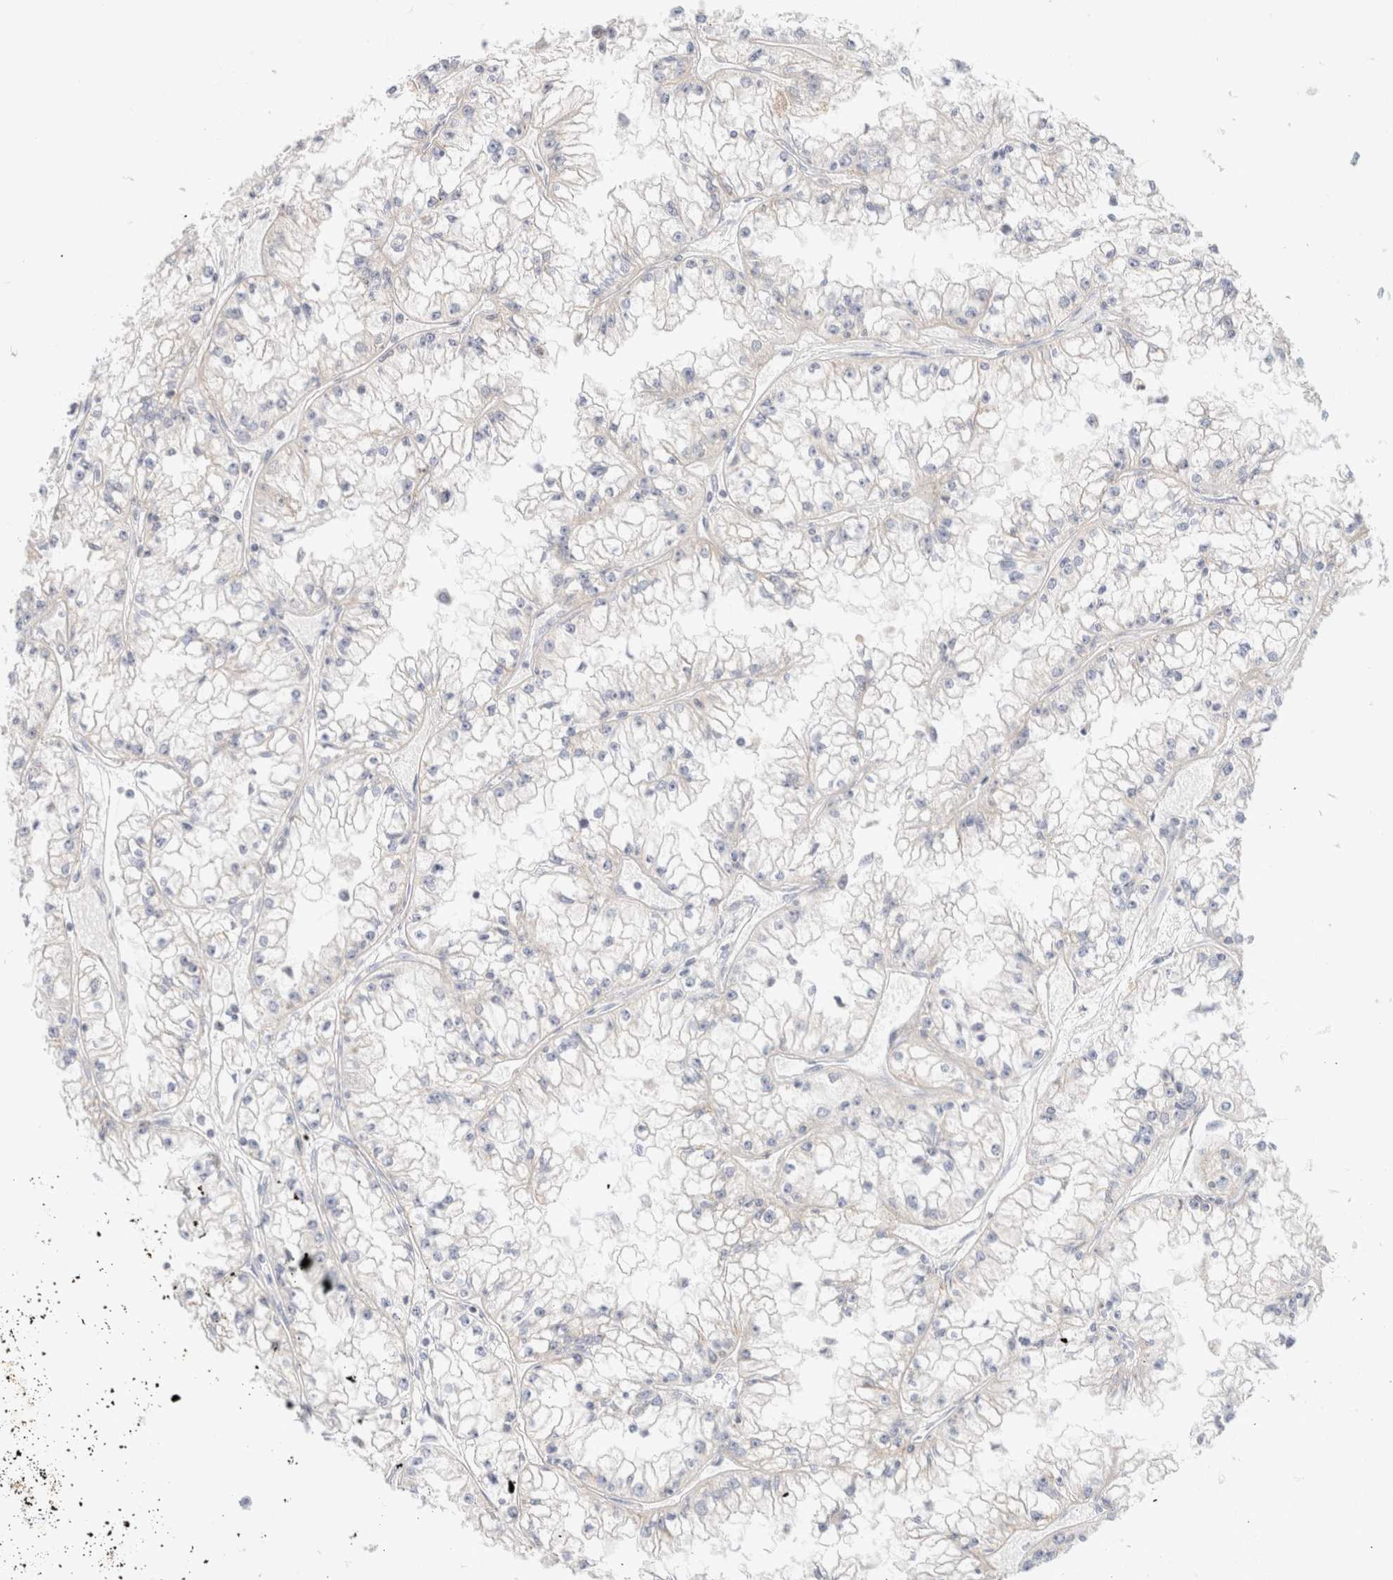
{"staining": {"intensity": "negative", "quantity": "none", "location": "none"}, "tissue": "renal cancer", "cell_type": "Tumor cells", "image_type": "cancer", "snomed": [{"axis": "morphology", "description": "Adenocarcinoma, NOS"}, {"axis": "topography", "description": "Kidney"}], "caption": "Protein analysis of adenocarcinoma (renal) exhibits no significant positivity in tumor cells.", "gene": "ATP6V1C1", "patient": {"sex": "male", "age": 56}}